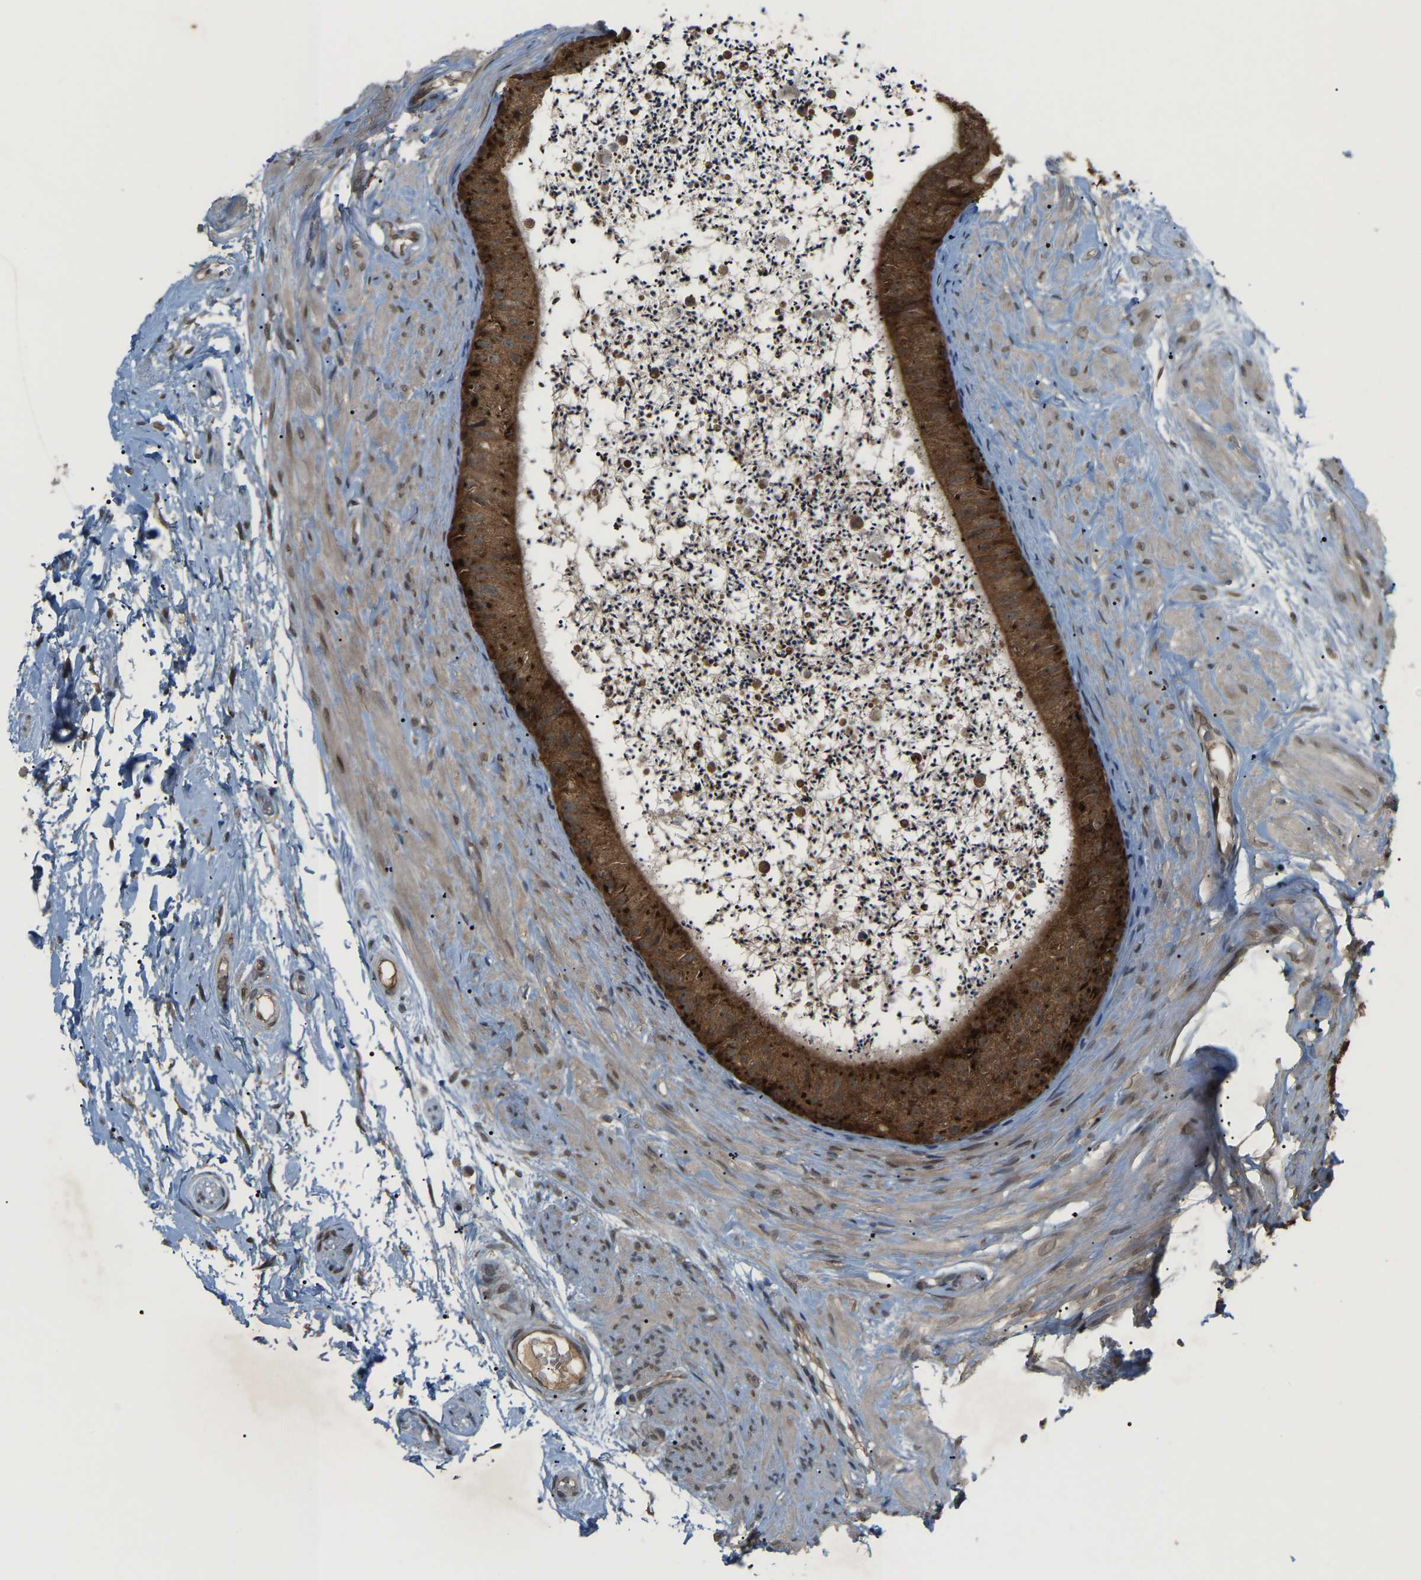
{"staining": {"intensity": "strong", "quantity": ">75%", "location": "cytoplasmic/membranous"}, "tissue": "epididymis", "cell_type": "Glandular cells", "image_type": "normal", "snomed": [{"axis": "morphology", "description": "Normal tissue, NOS"}, {"axis": "topography", "description": "Epididymis"}], "caption": "High-power microscopy captured an immunohistochemistry histopathology image of unremarkable epididymis, revealing strong cytoplasmic/membranous staining in about >75% of glandular cells.", "gene": "CROT", "patient": {"sex": "male", "age": 56}}